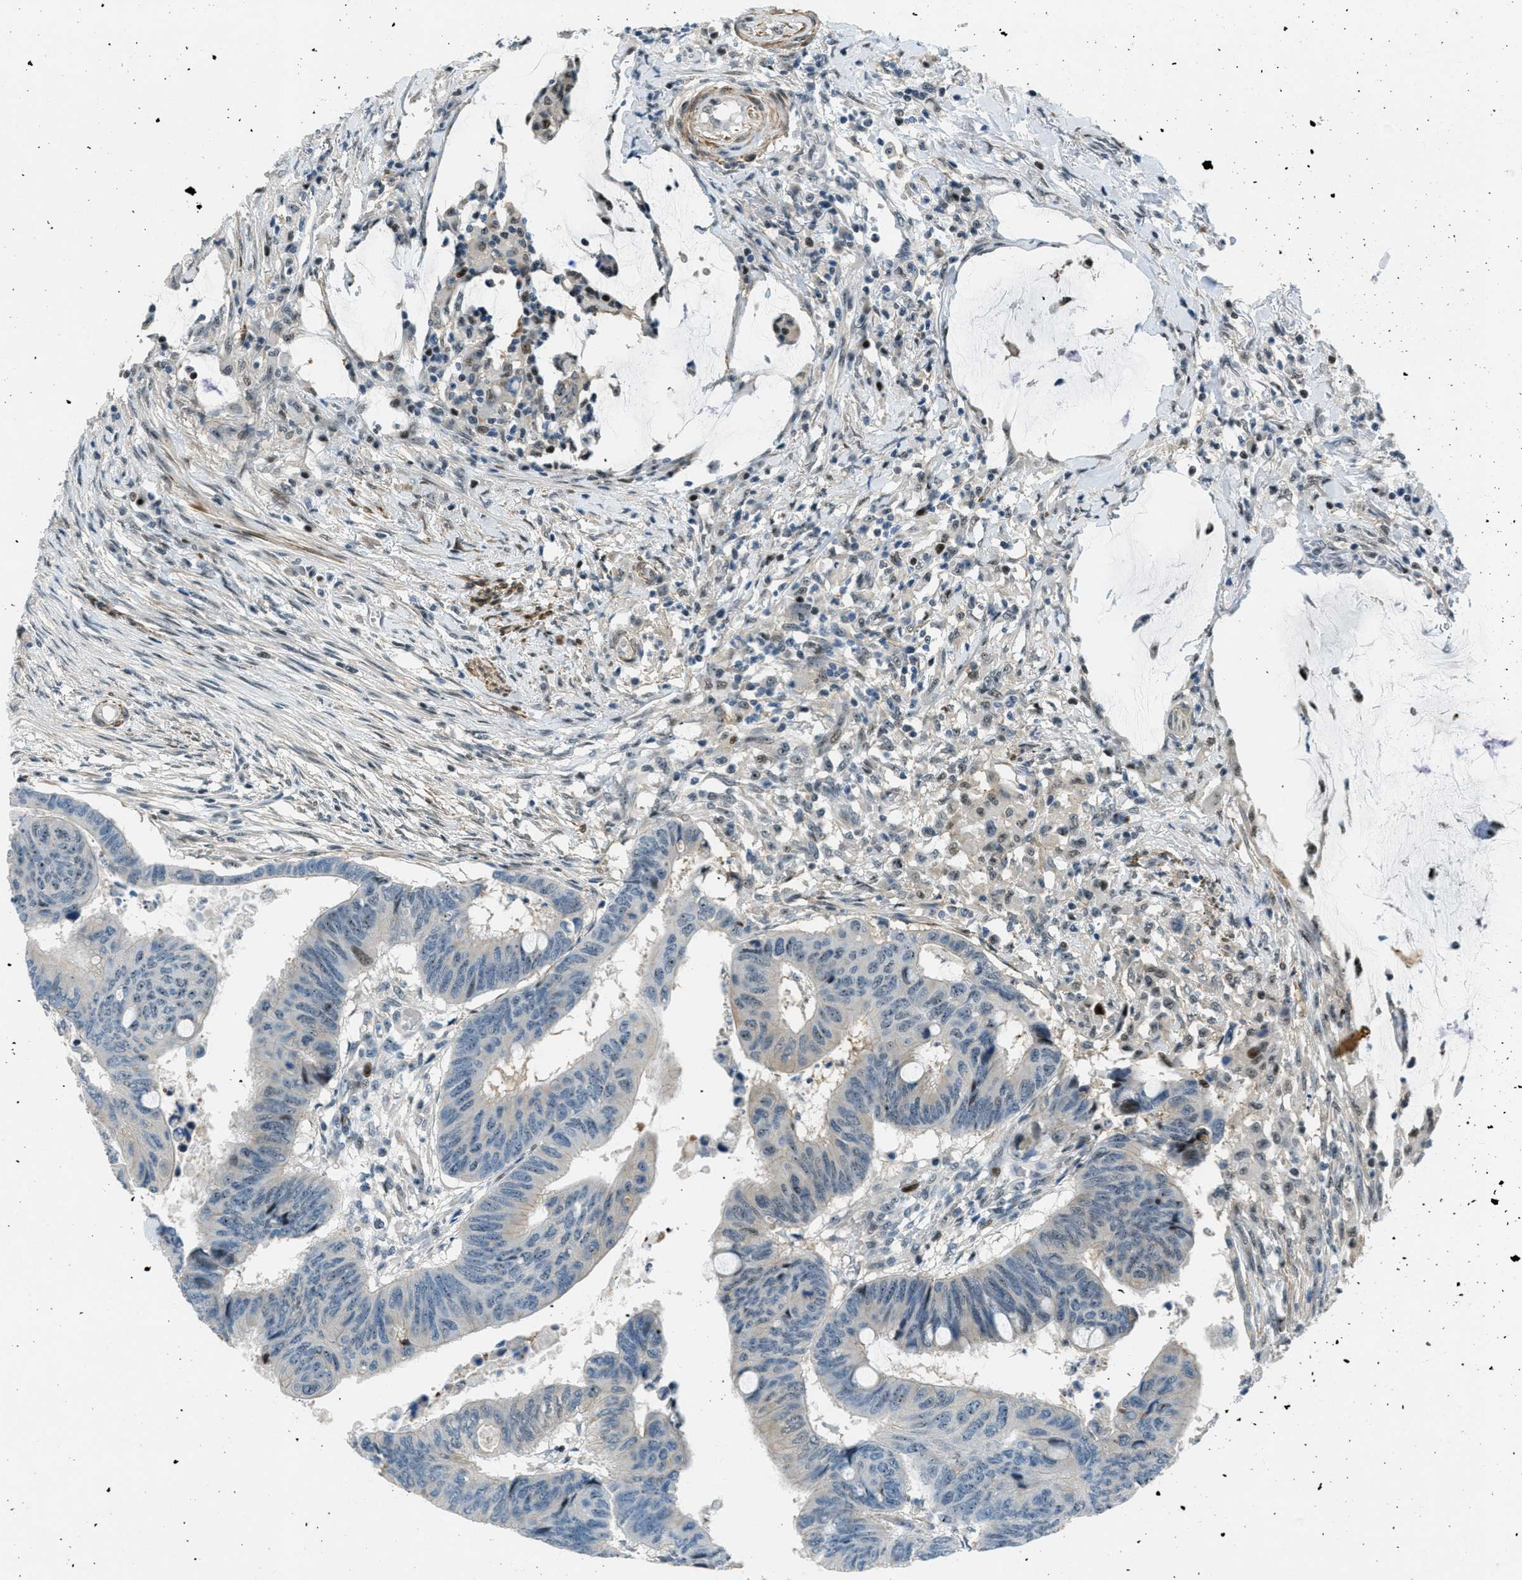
{"staining": {"intensity": "weak", "quantity": "25%-75%", "location": "nuclear"}, "tissue": "colorectal cancer", "cell_type": "Tumor cells", "image_type": "cancer", "snomed": [{"axis": "morphology", "description": "Normal tissue, NOS"}, {"axis": "morphology", "description": "Adenocarcinoma, NOS"}, {"axis": "topography", "description": "Rectum"}, {"axis": "topography", "description": "Peripheral nerve tissue"}], "caption": "Colorectal cancer stained with immunohistochemistry (IHC) demonstrates weak nuclear expression in about 25%-75% of tumor cells.", "gene": "ZDHHC23", "patient": {"sex": "male", "age": 92}}